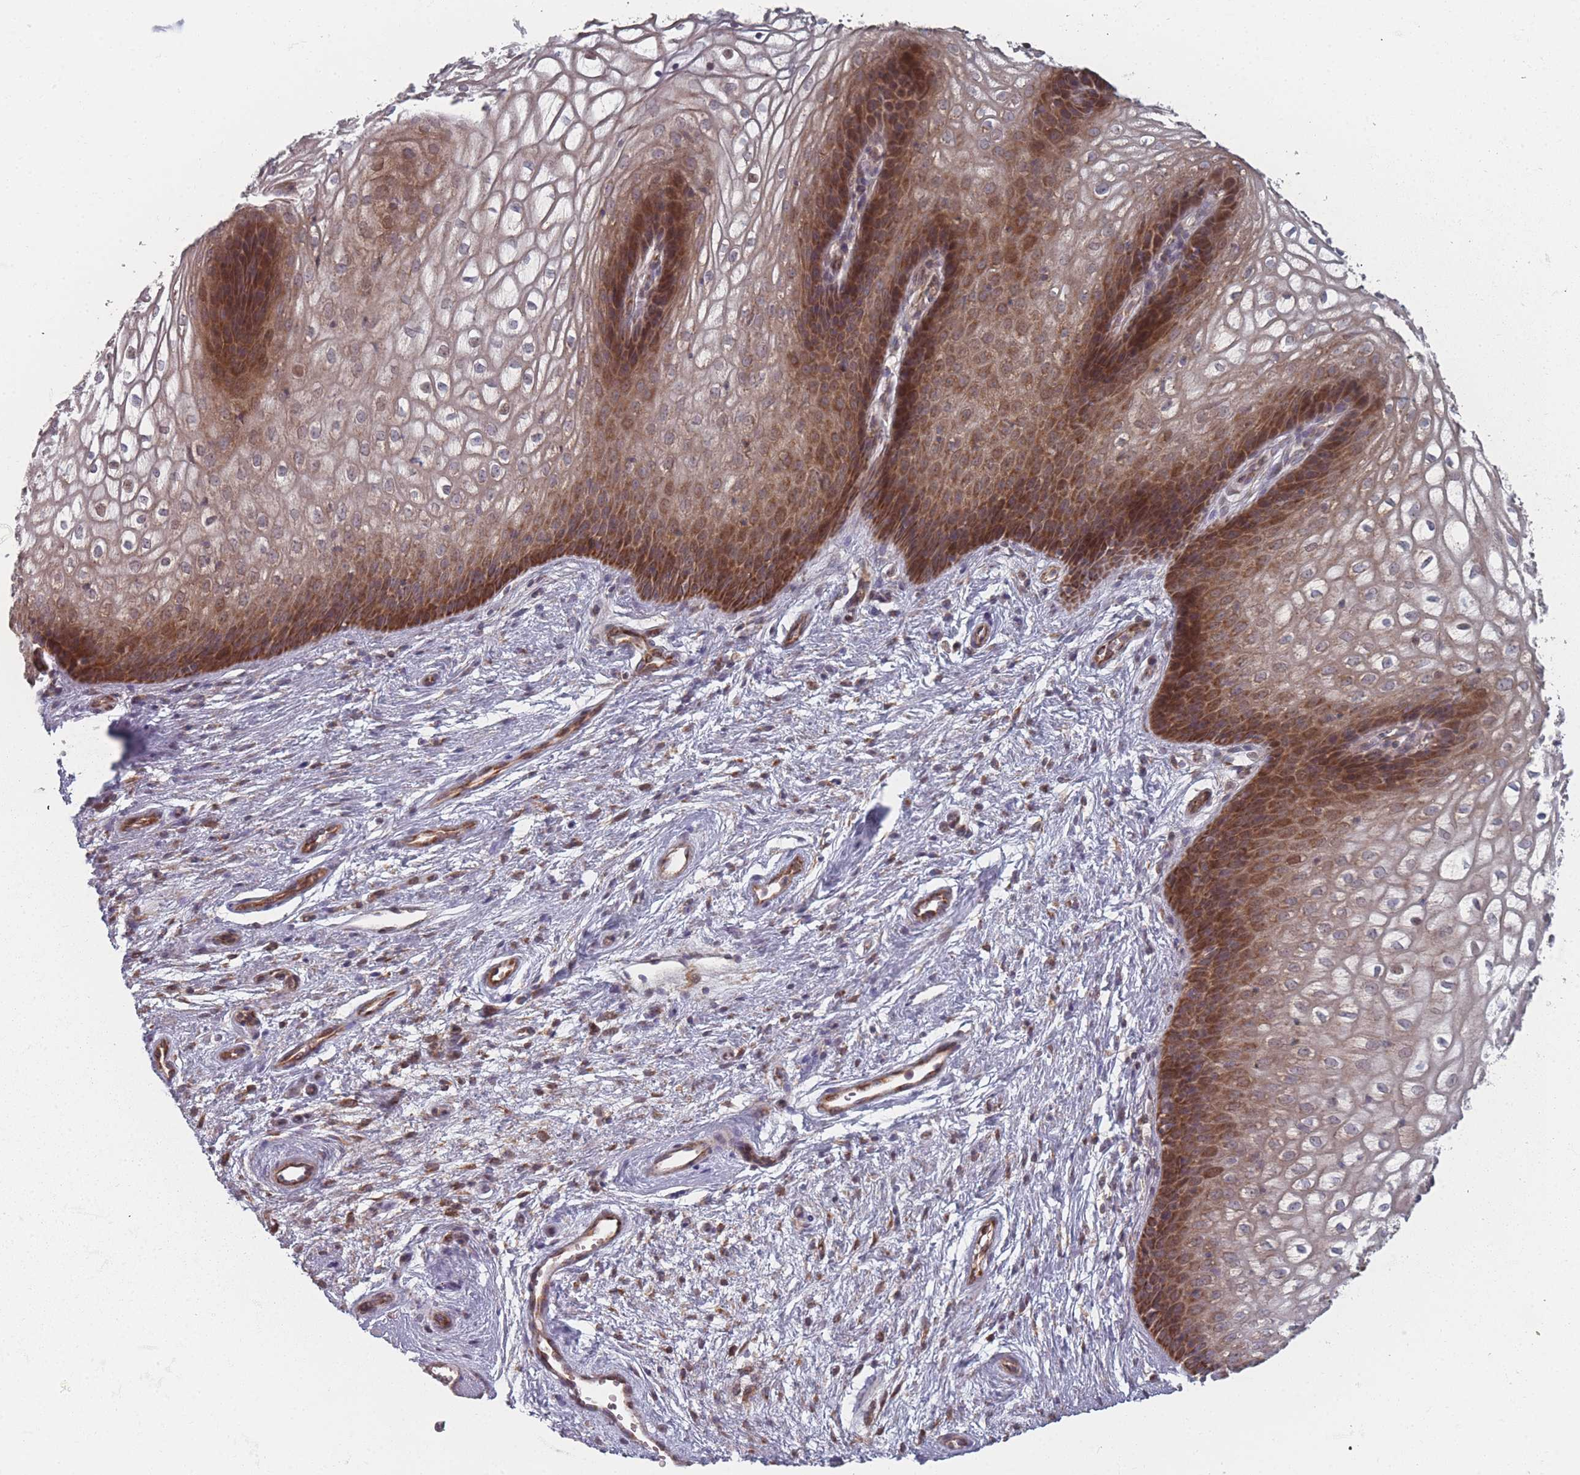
{"staining": {"intensity": "moderate", "quantity": "25%-75%", "location": "cytoplasmic/membranous"}, "tissue": "vagina", "cell_type": "Squamous epithelial cells", "image_type": "normal", "snomed": [{"axis": "morphology", "description": "Normal tissue, NOS"}, {"axis": "topography", "description": "Vagina"}], "caption": "Protein staining of normal vagina exhibits moderate cytoplasmic/membranous staining in approximately 25%-75% of squamous epithelial cells. Ihc stains the protein of interest in brown and the nuclei are stained blue.", "gene": "PSMB3", "patient": {"sex": "female", "age": 34}}